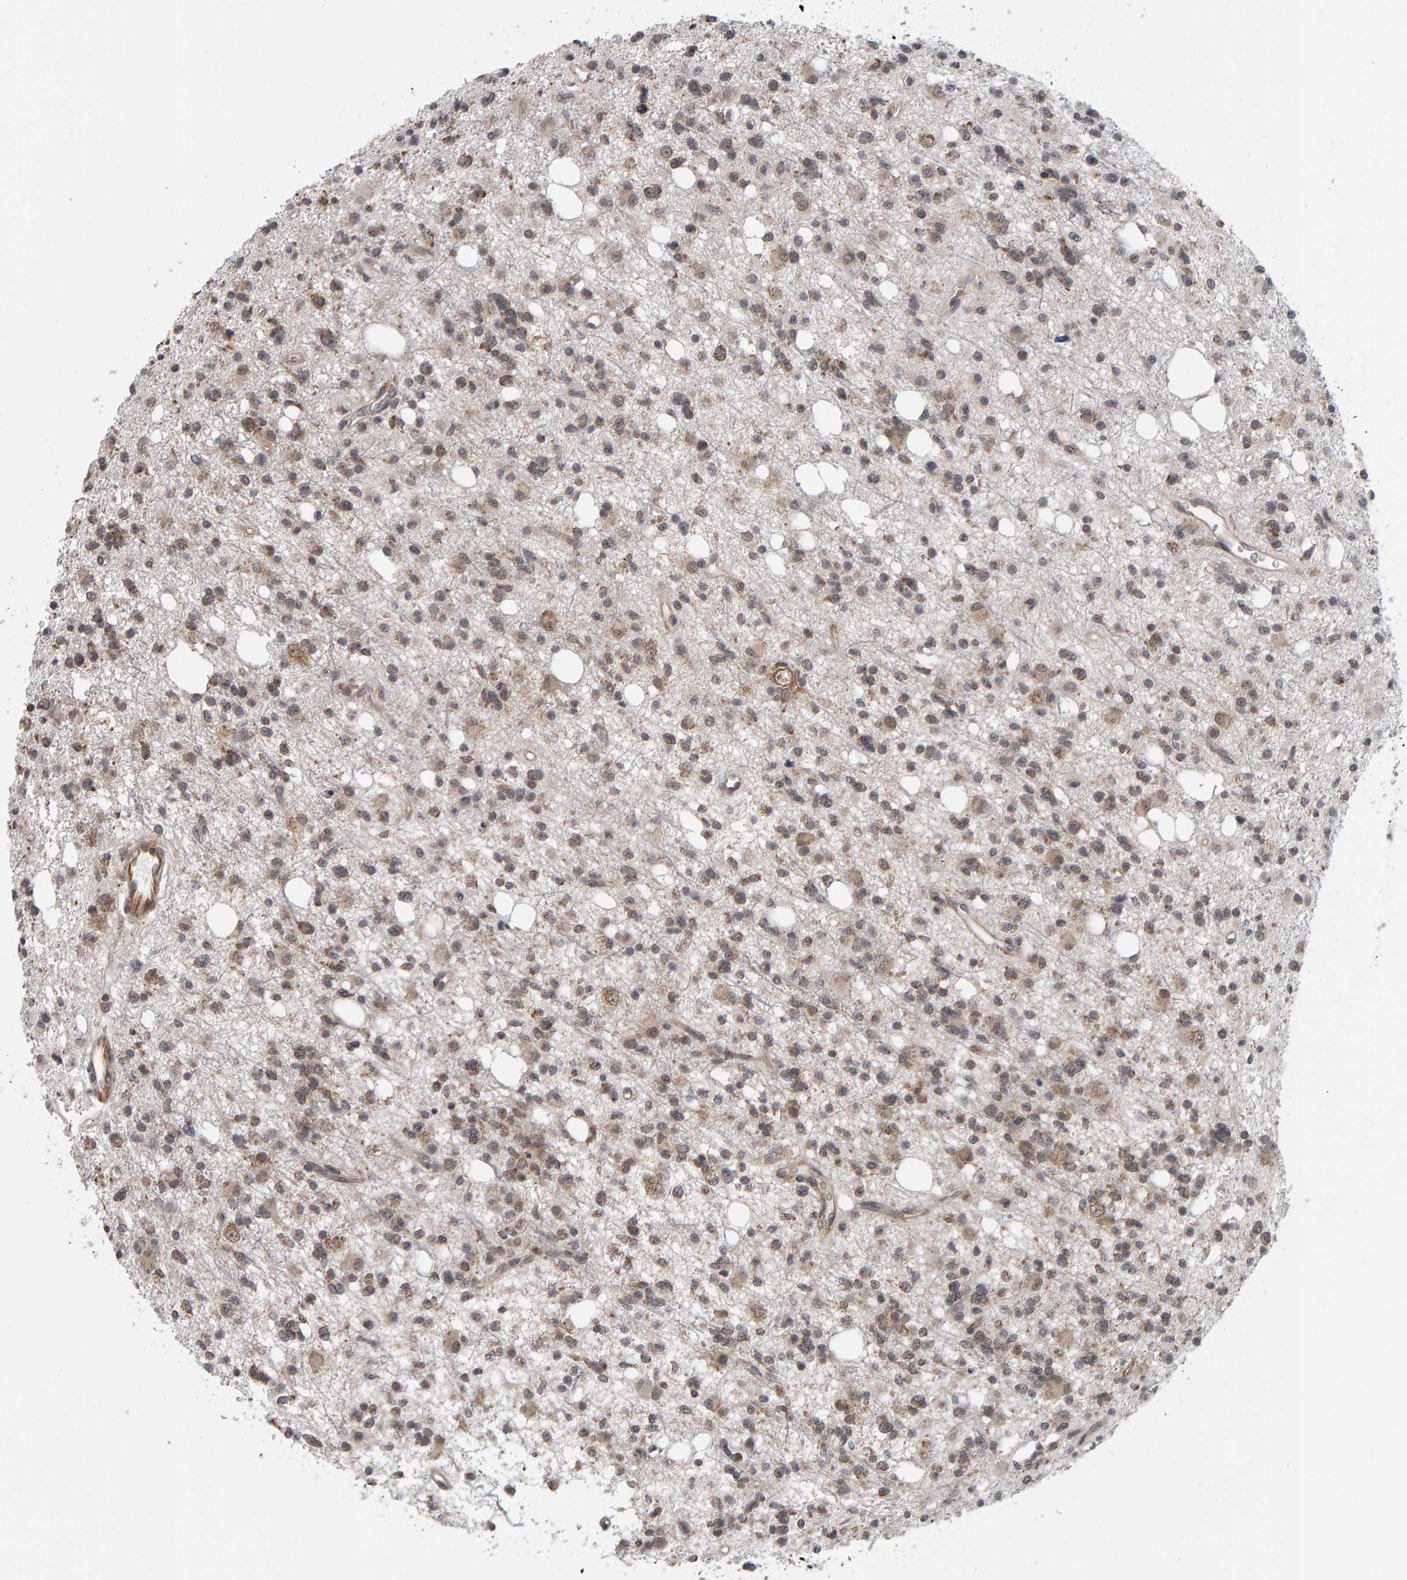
{"staining": {"intensity": "weak", "quantity": "25%-75%", "location": "nuclear"}, "tissue": "glioma", "cell_type": "Tumor cells", "image_type": "cancer", "snomed": [{"axis": "morphology", "description": "Glioma, malignant, High grade"}, {"axis": "topography", "description": "Brain"}], "caption": "There is low levels of weak nuclear positivity in tumor cells of malignant glioma (high-grade), as demonstrated by immunohistochemical staining (brown color).", "gene": "DAP3", "patient": {"sex": "female", "age": 62}}